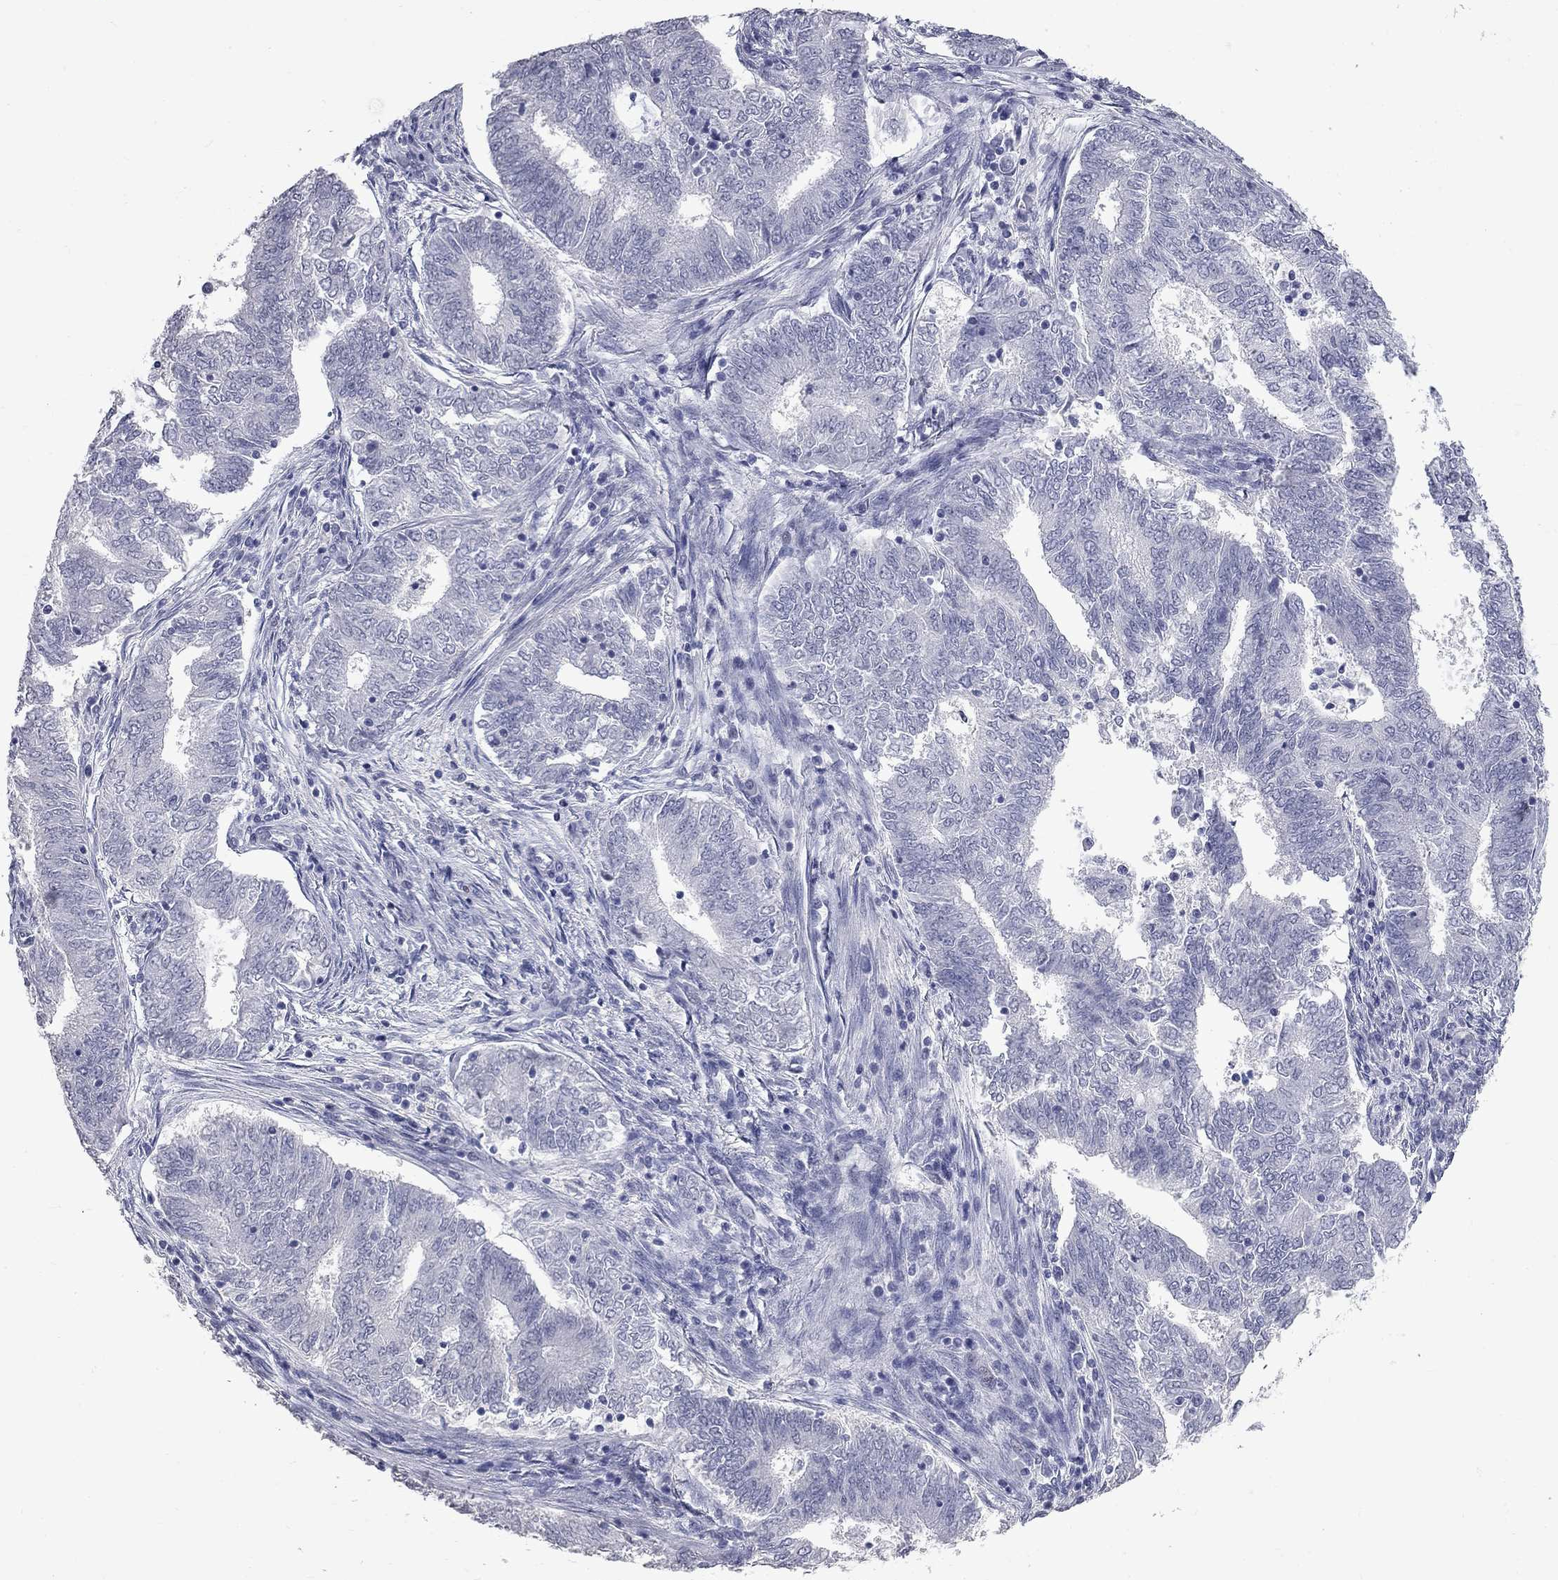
{"staining": {"intensity": "negative", "quantity": "none", "location": "none"}, "tissue": "endometrial cancer", "cell_type": "Tumor cells", "image_type": "cancer", "snomed": [{"axis": "morphology", "description": "Adenocarcinoma, NOS"}, {"axis": "topography", "description": "Endometrium"}], "caption": "An immunohistochemistry (IHC) image of adenocarcinoma (endometrial) is shown. There is no staining in tumor cells of adenocarcinoma (endometrial).", "gene": "ZNF154", "patient": {"sex": "female", "age": 62}}